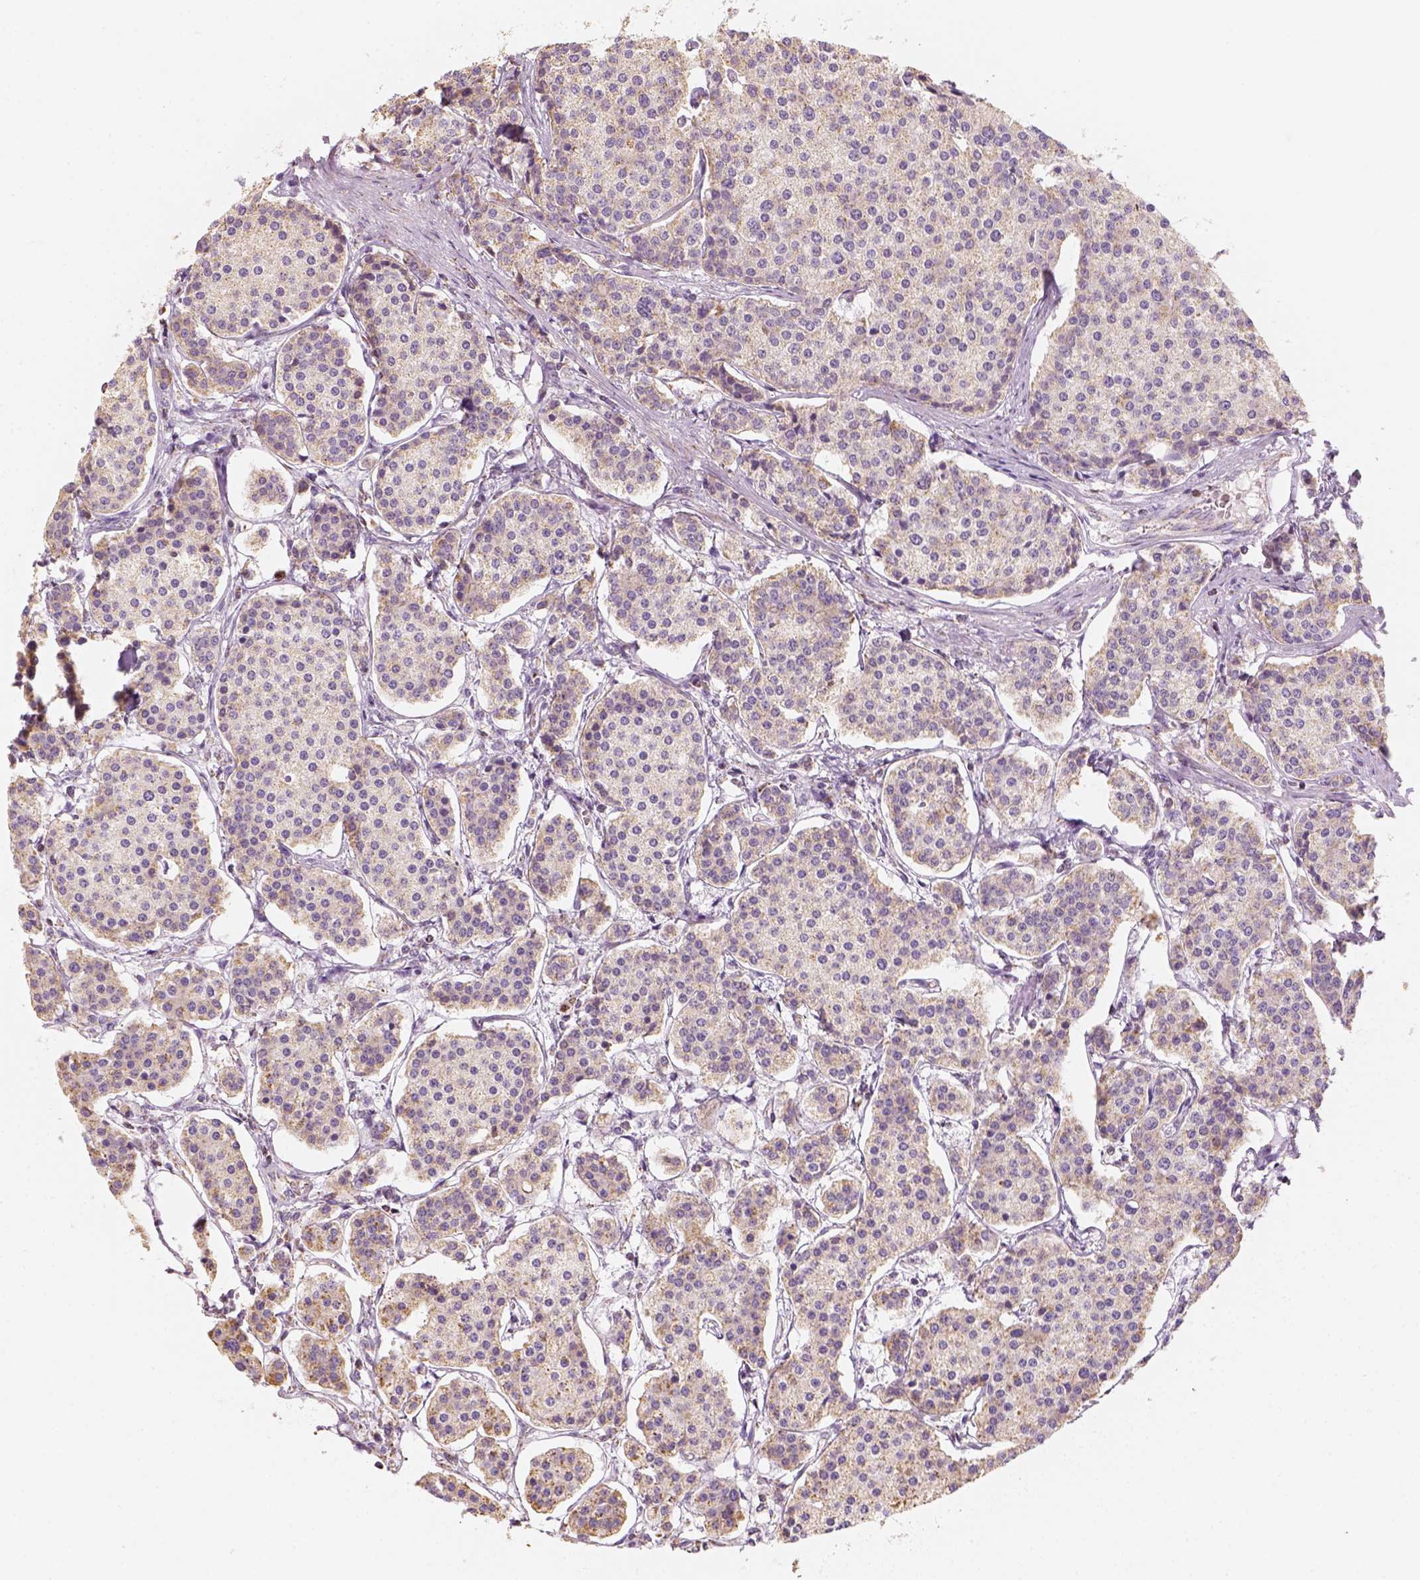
{"staining": {"intensity": "moderate", "quantity": "<25%", "location": "cytoplasmic/membranous"}, "tissue": "carcinoid", "cell_type": "Tumor cells", "image_type": "cancer", "snomed": [{"axis": "morphology", "description": "Carcinoid, malignant, NOS"}, {"axis": "topography", "description": "Small intestine"}], "caption": "A high-resolution photomicrograph shows immunohistochemistry (IHC) staining of carcinoid, which shows moderate cytoplasmic/membranous positivity in approximately <25% of tumor cells.", "gene": "LCA5", "patient": {"sex": "female", "age": 65}}